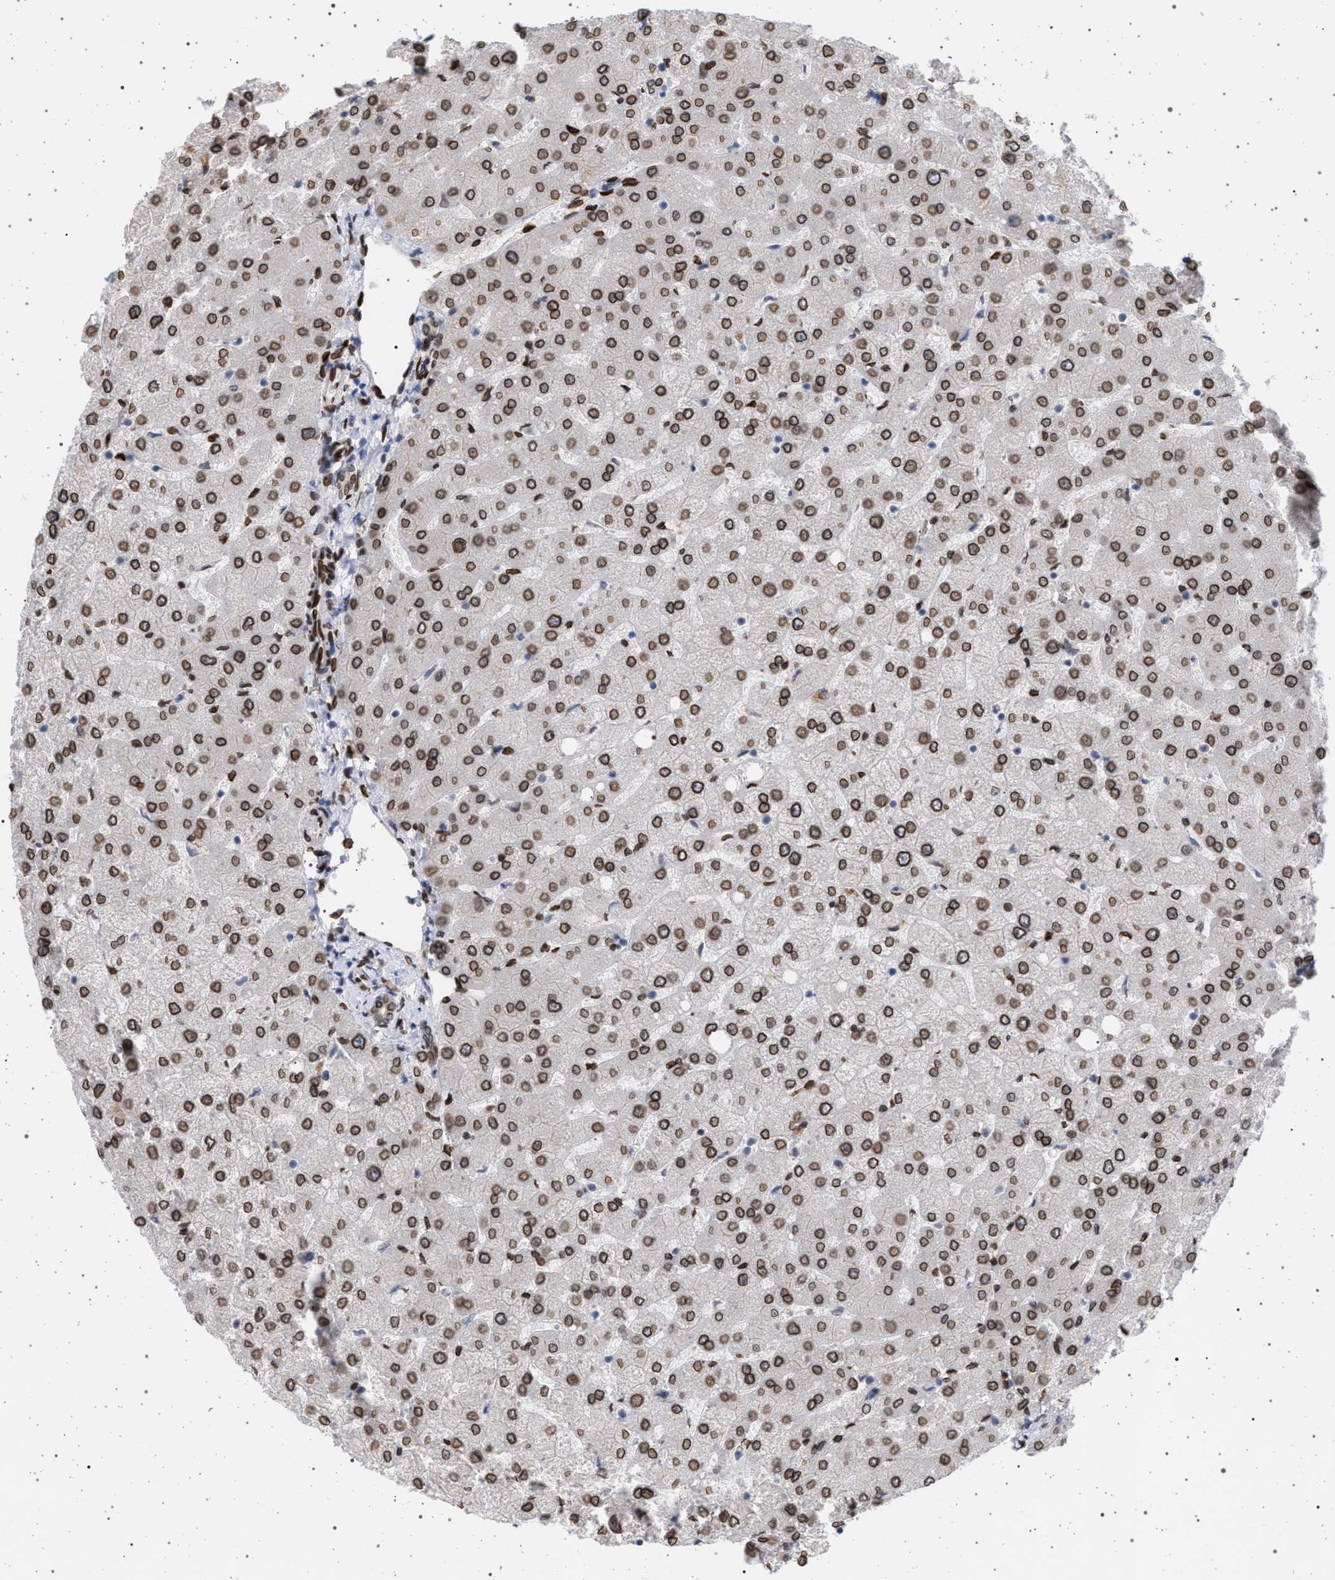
{"staining": {"intensity": "moderate", "quantity": ">75%", "location": "cytoplasmic/membranous,nuclear"}, "tissue": "liver", "cell_type": "Cholangiocytes", "image_type": "normal", "snomed": [{"axis": "morphology", "description": "Normal tissue, NOS"}, {"axis": "topography", "description": "Liver"}], "caption": "Cholangiocytes demonstrate medium levels of moderate cytoplasmic/membranous,nuclear staining in approximately >75% of cells in normal liver.", "gene": "ING2", "patient": {"sex": "female", "age": 54}}